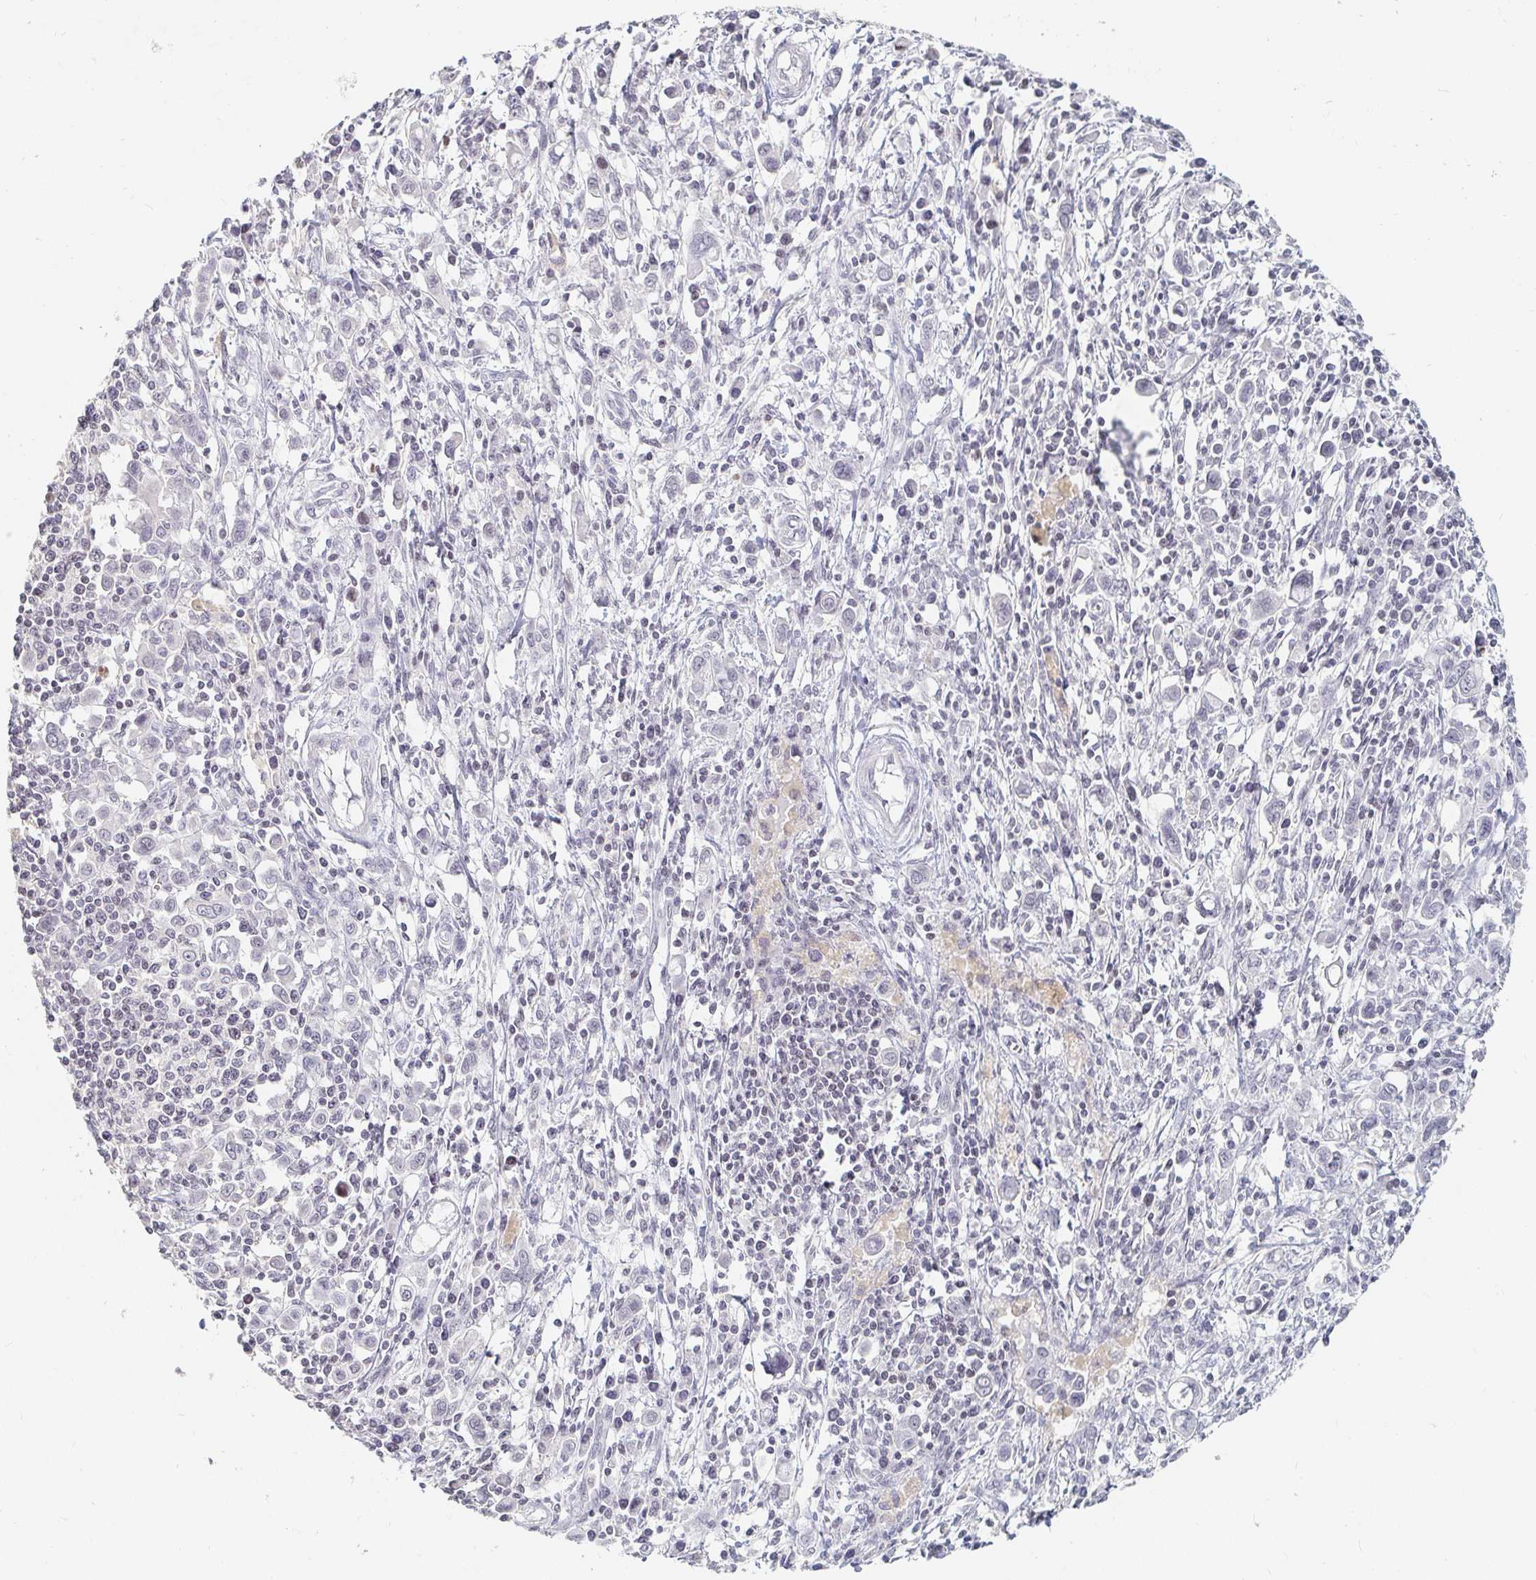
{"staining": {"intensity": "negative", "quantity": "none", "location": "none"}, "tissue": "stomach cancer", "cell_type": "Tumor cells", "image_type": "cancer", "snomed": [{"axis": "morphology", "description": "Adenocarcinoma, NOS"}, {"axis": "topography", "description": "Stomach, upper"}], "caption": "Protein analysis of stomach cancer (adenocarcinoma) displays no significant expression in tumor cells.", "gene": "NME9", "patient": {"sex": "male", "age": 75}}